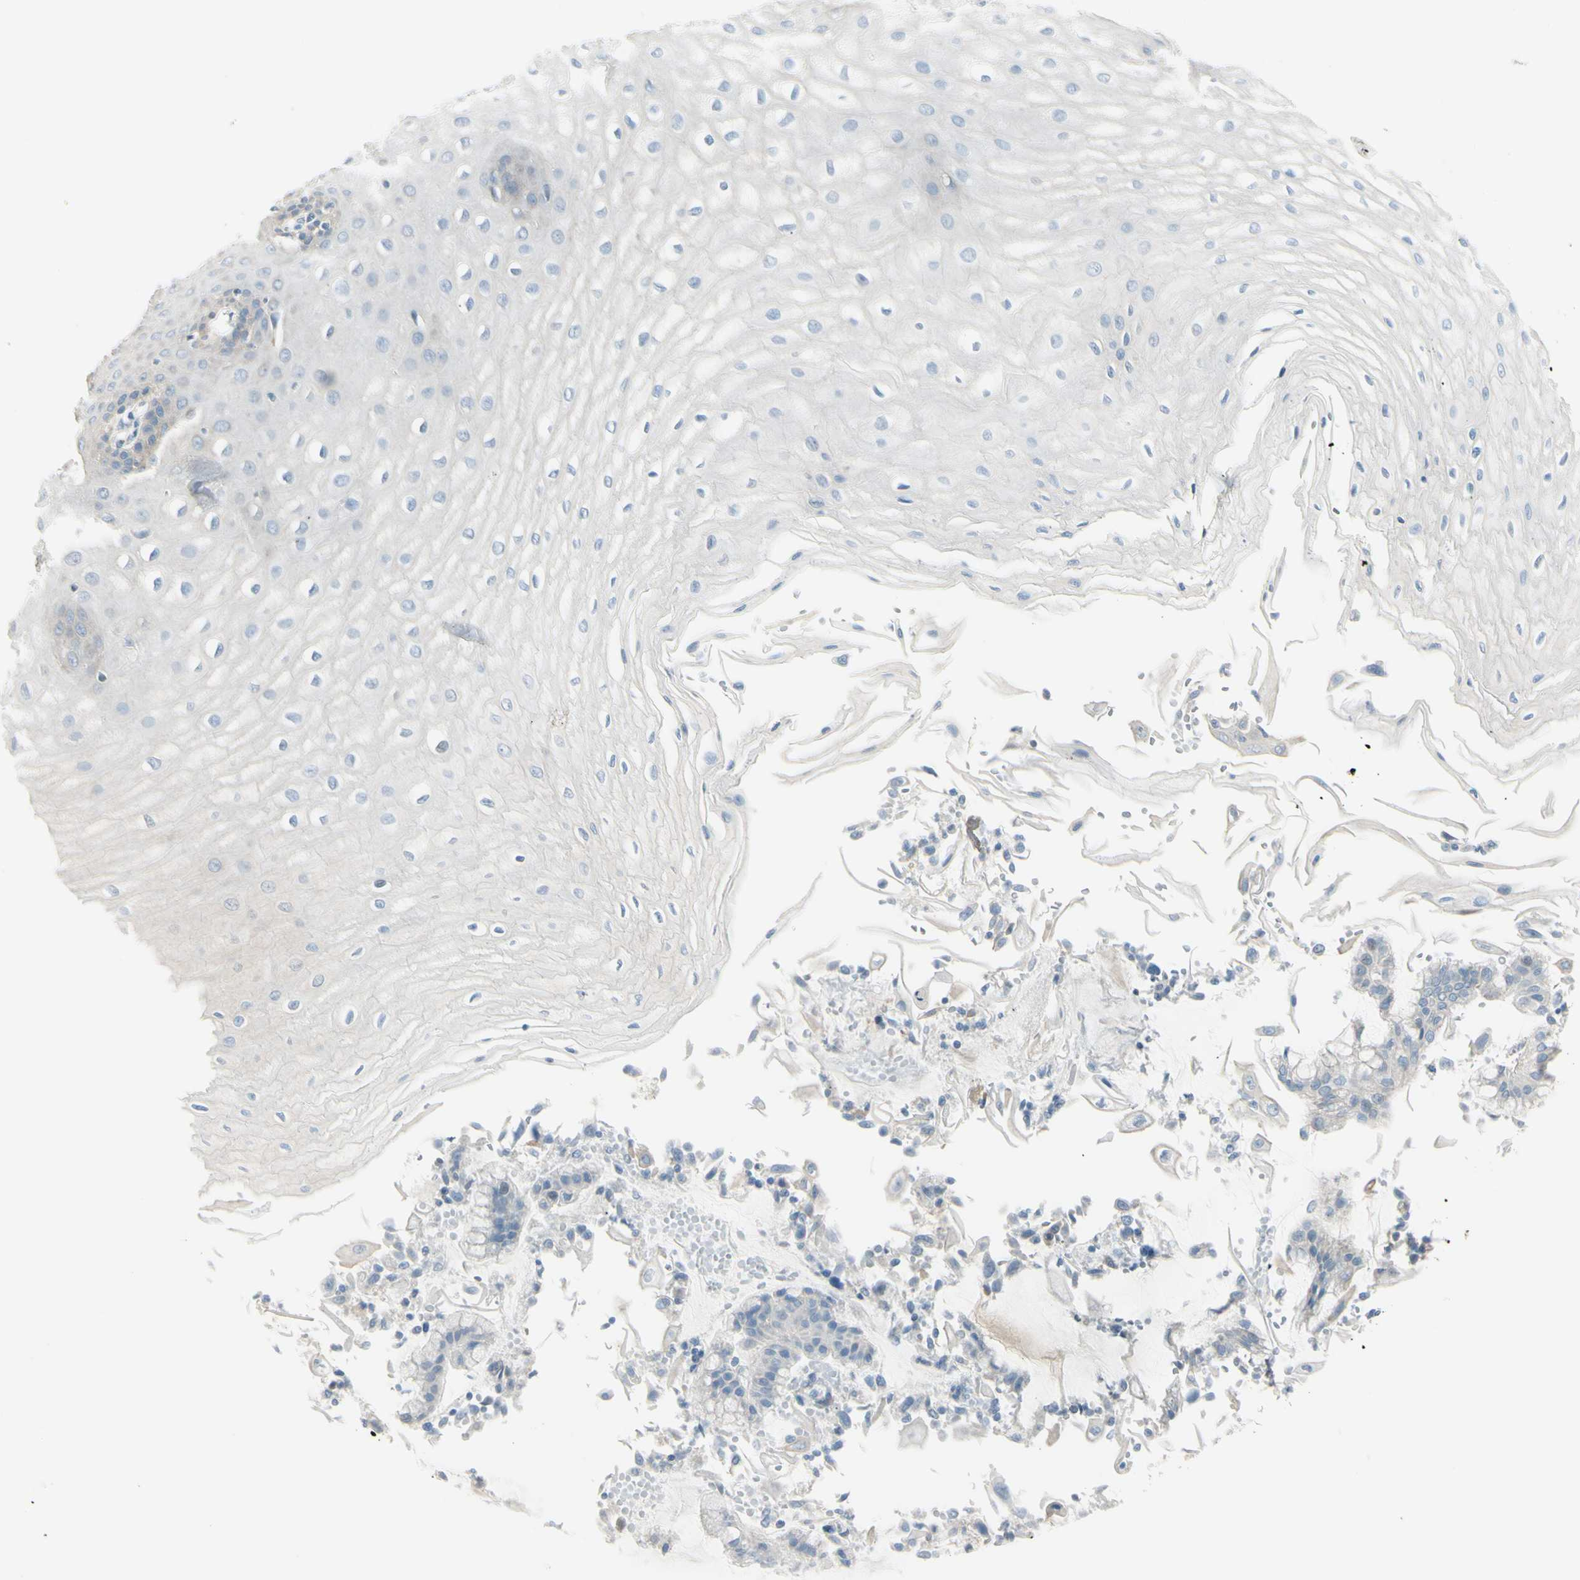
{"staining": {"intensity": "negative", "quantity": "none", "location": "none"}, "tissue": "esophagus", "cell_type": "Squamous epithelial cells", "image_type": "normal", "snomed": [{"axis": "morphology", "description": "Normal tissue, NOS"}, {"axis": "morphology", "description": "Squamous cell carcinoma, NOS"}, {"axis": "topography", "description": "Esophagus"}], "caption": "High power microscopy histopathology image of an immunohistochemistry photomicrograph of normal esophagus, revealing no significant positivity in squamous epithelial cells.", "gene": "ASB9", "patient": {"sex": "male", "age": 65}}